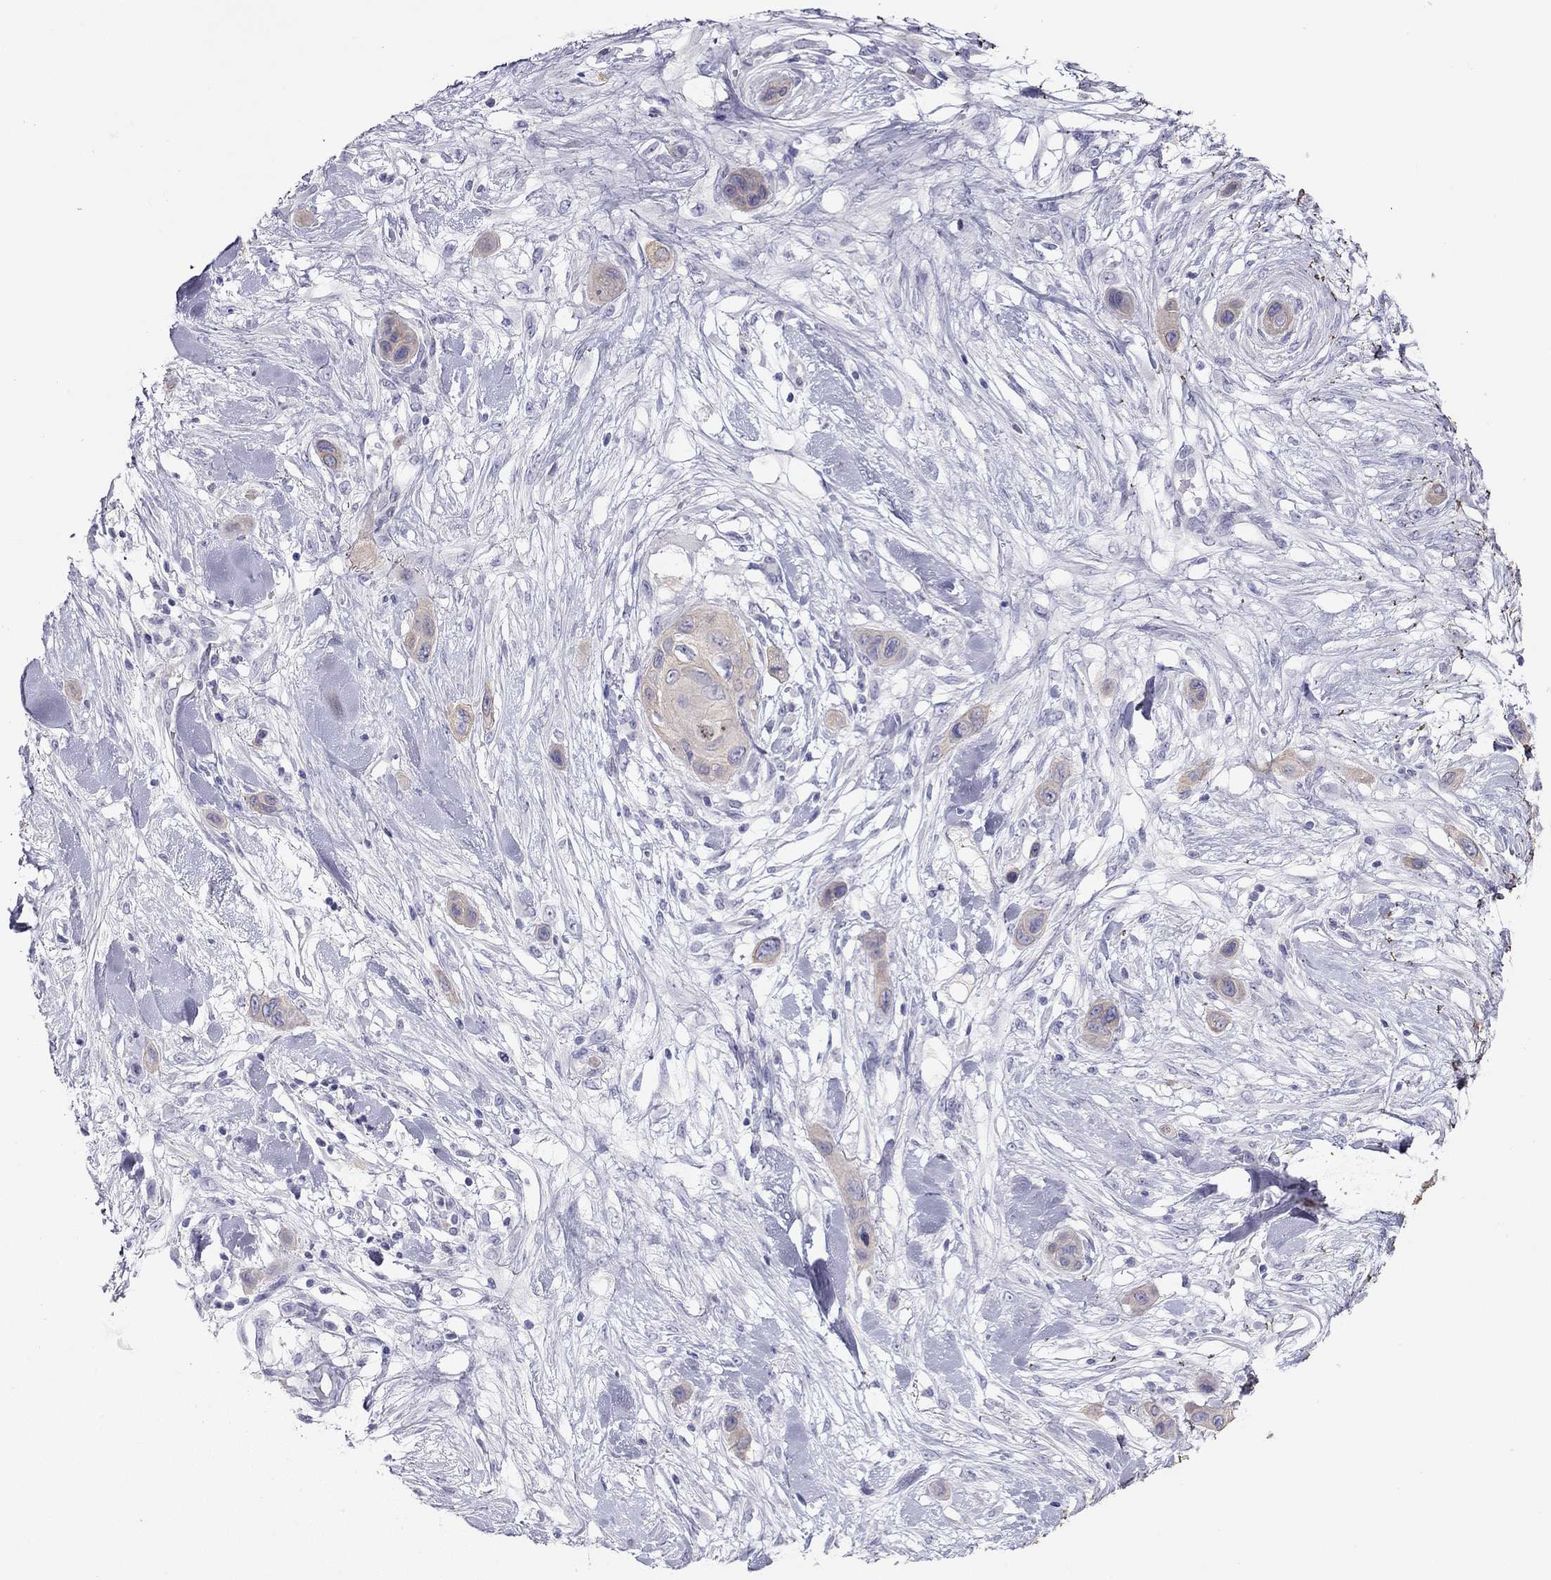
{"staining": {"intensity": "weak", "quantity": "25%-75%", "location": "cytoplasmic/membranous"}, "tissue": "skin cancer", "cell_type": "Tumor cells", "image_type": "cancer", "snomed": [{"axis": "morphology", "description": "Squamous cell carcinoma, NOS"}, {"axis": "topography", "description": "Skin"}], "caption": "Skin cancer (squamous cell carcinoma) stained with a brown dye shows weak cytoplasmic/membranous positive positivity in about 25%-75% of tumor cells.", "gene": "KCNV2", "patient": {"sex": "male", "age": 79}}